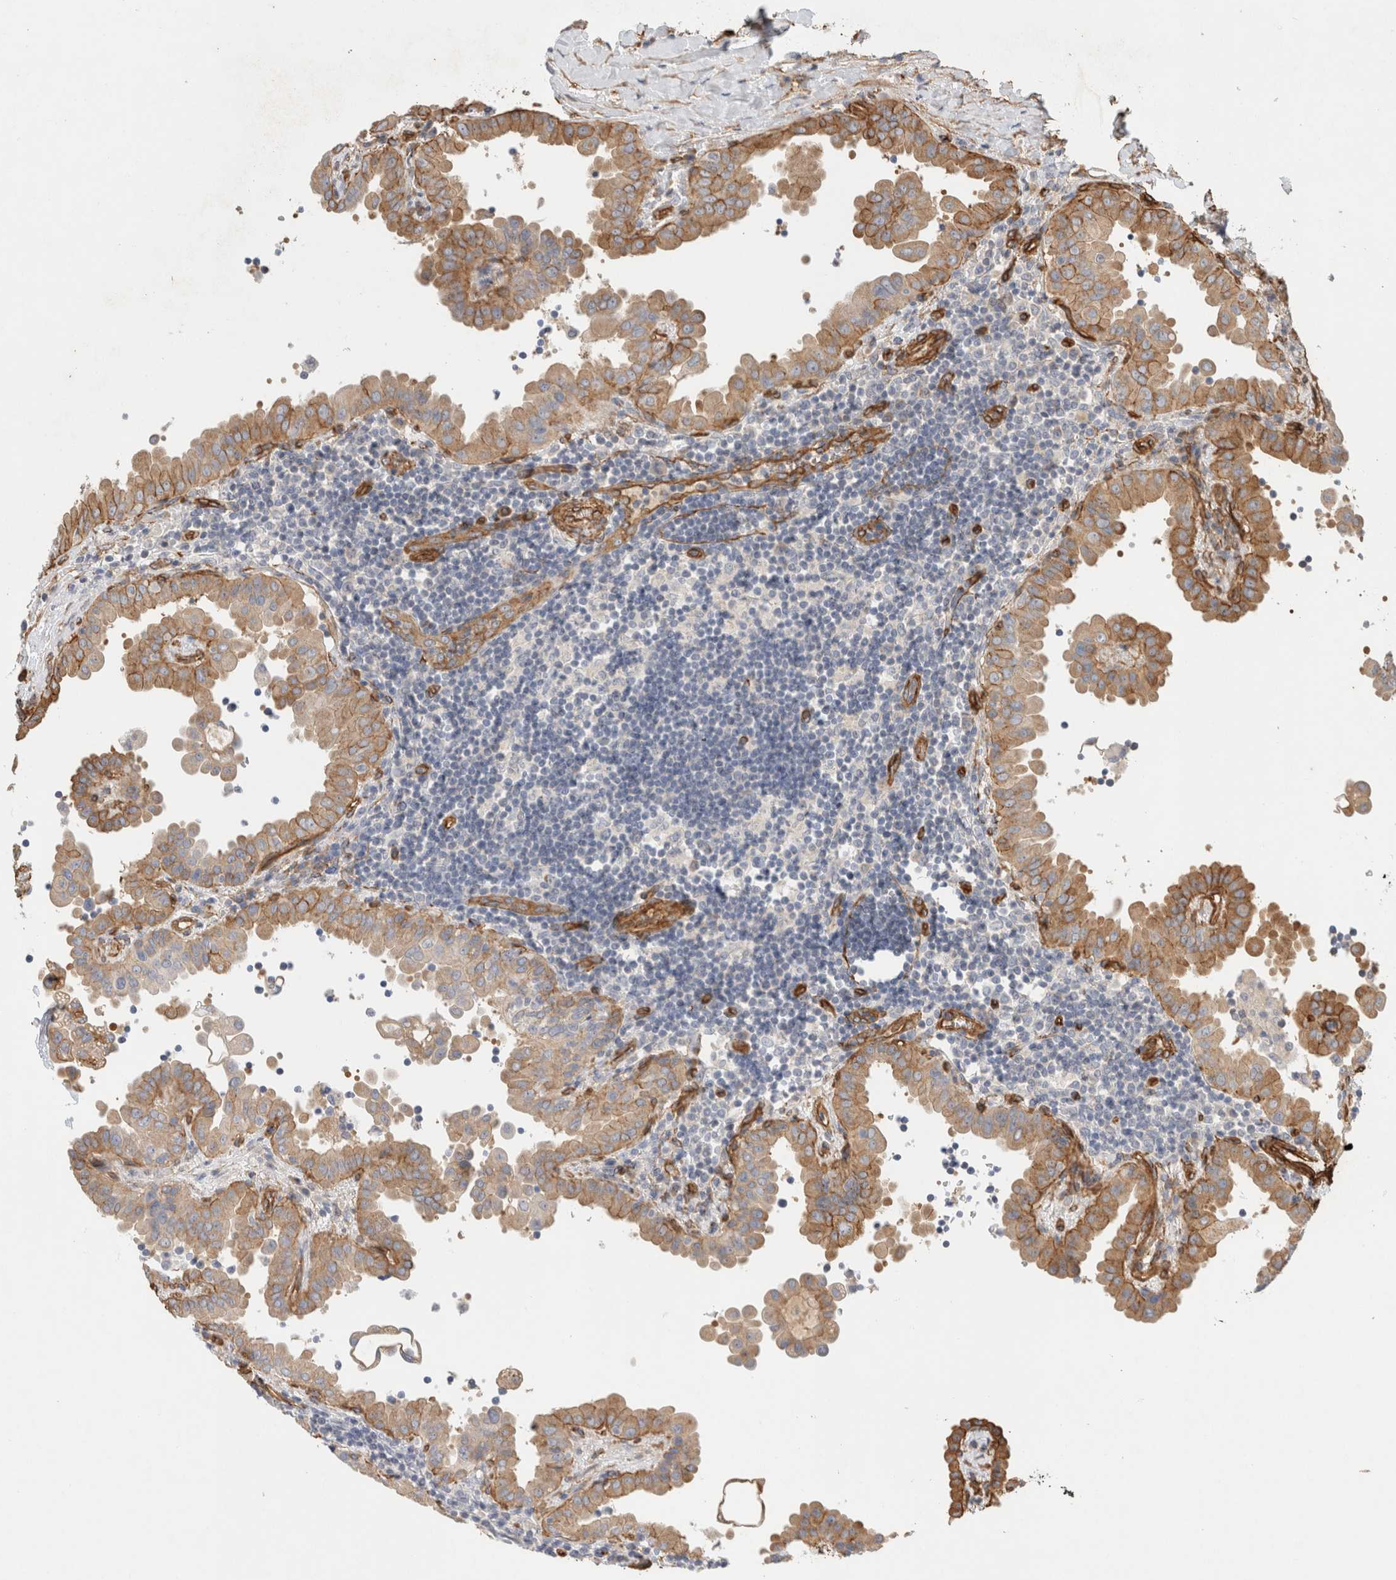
{"staining": {"intensity": "moderate", "quantity": ">75%", "location": "cytoplasmic/membranous"}, "tissue": "thyroid cancer", "cell_type": "Tumor cells", "image_type": "cancer", "snomed": [{"axis": "morphology", "description": "Papillary adenocarcinoma, NOS"}, {"axis": "topography", "description": "Thyroid gland"}], "caption": "A histopathology image of human thyroid cancer (papillary adenocarcinoma) stained for a protein shows moderate cytoplasmic/membranous brown staining in tumor cells. Immunohistochemistry stains the protein in brown and the nuclei are stained blue.", "gene": "JMJD4", "patient": {"sex": "male", "age": 33}}